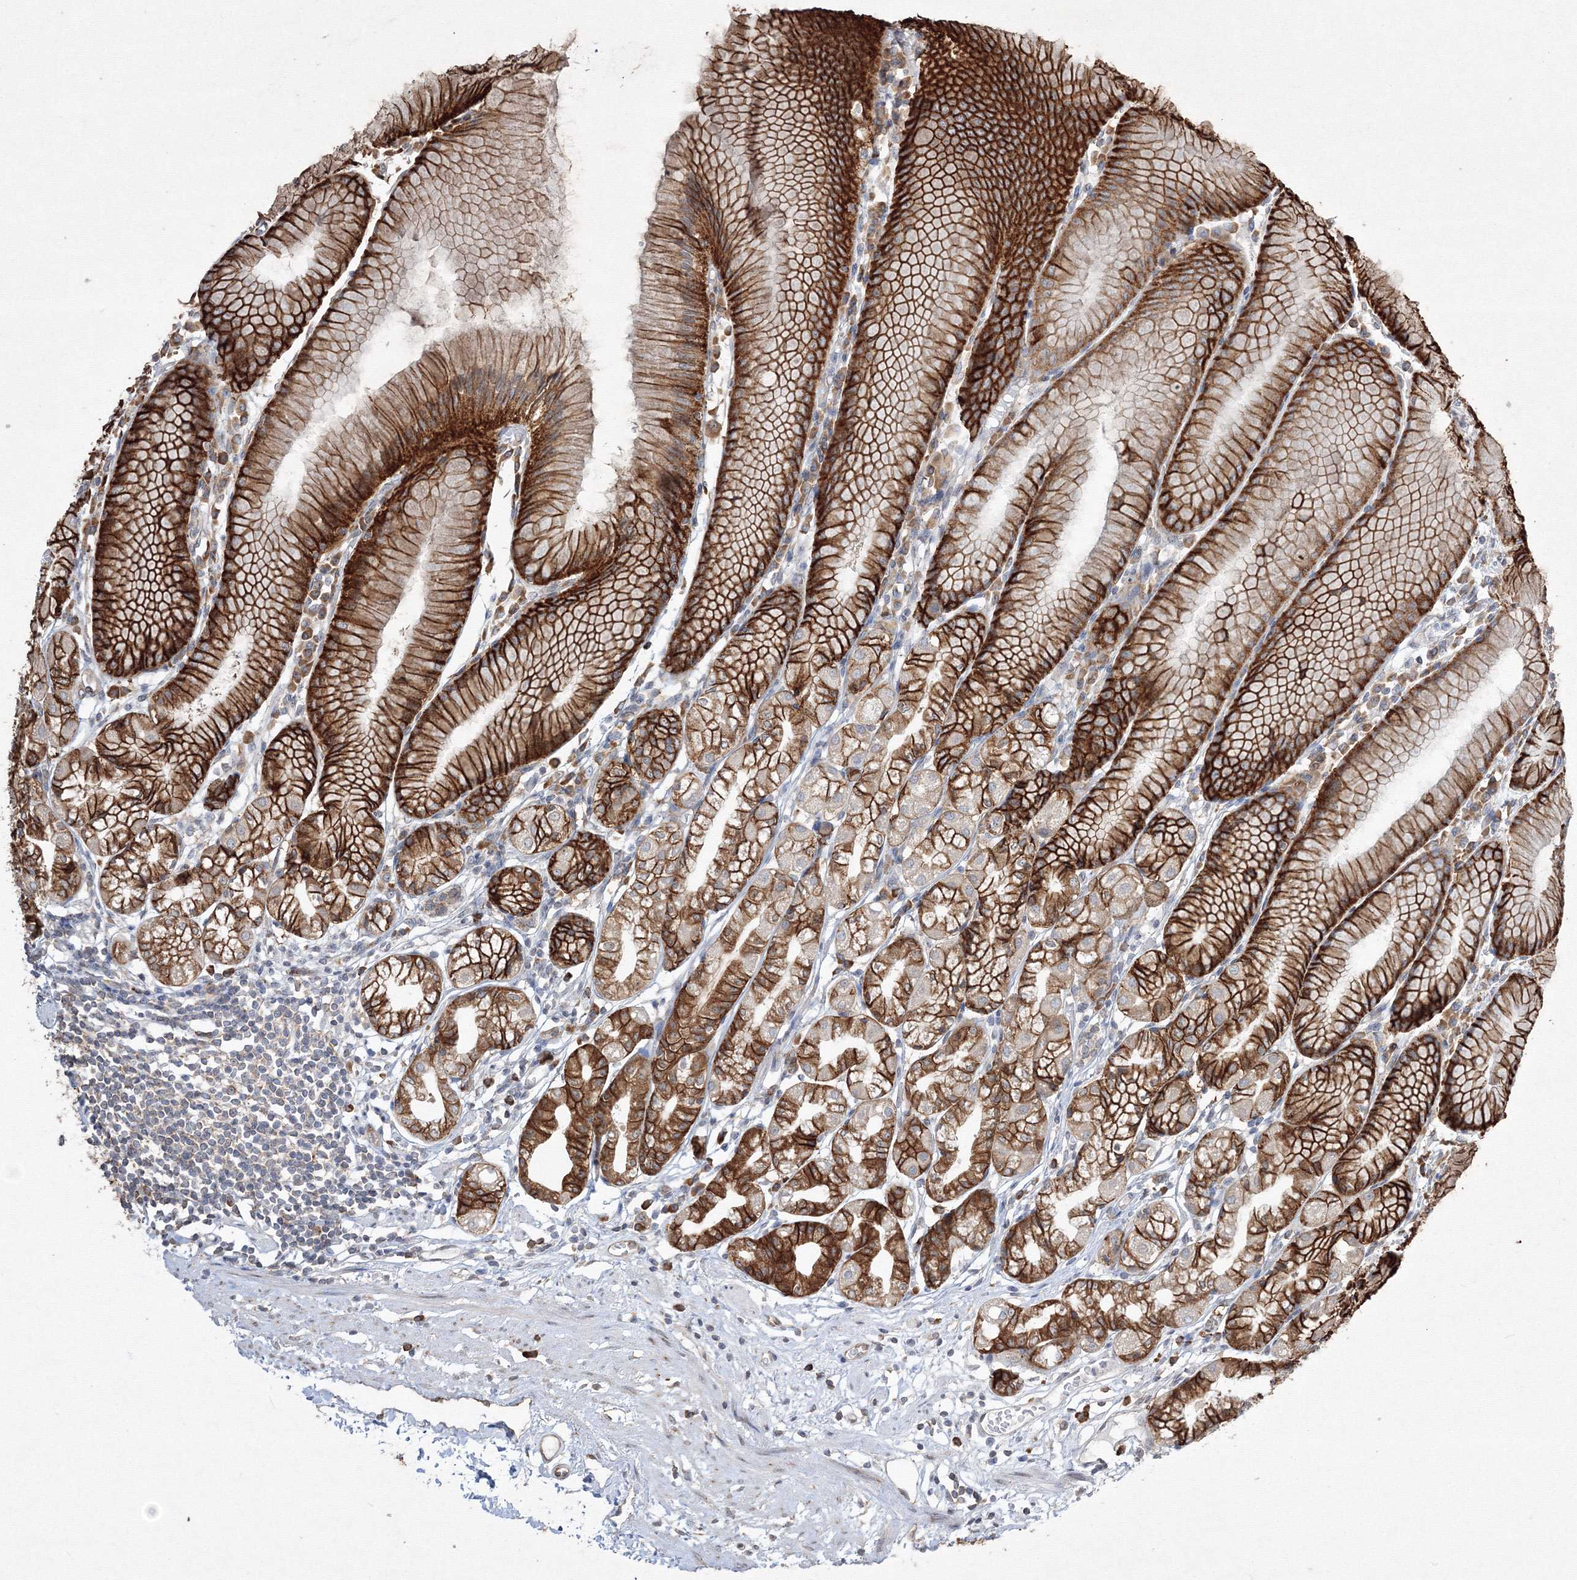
{"staining": {"intensity": "strong", "quantity": ">75%", "location": "cytoplasmic/membranous"}, "tissue": "stomach", "cell_type": "Glandular cells", "image_type": "normal", "snomed": [{"axis": "morphology", "description": "Normal tissue, NOS"}, {"axis": "topography", "description": "Stomach"}], "caption": "A photomicrograph of stomach stained for a protein shows strong cytoplasmic/membranous brown staining in glandular cells.", "gene": "FBXL8", "patient": {"sex": "female", "age": 57}}